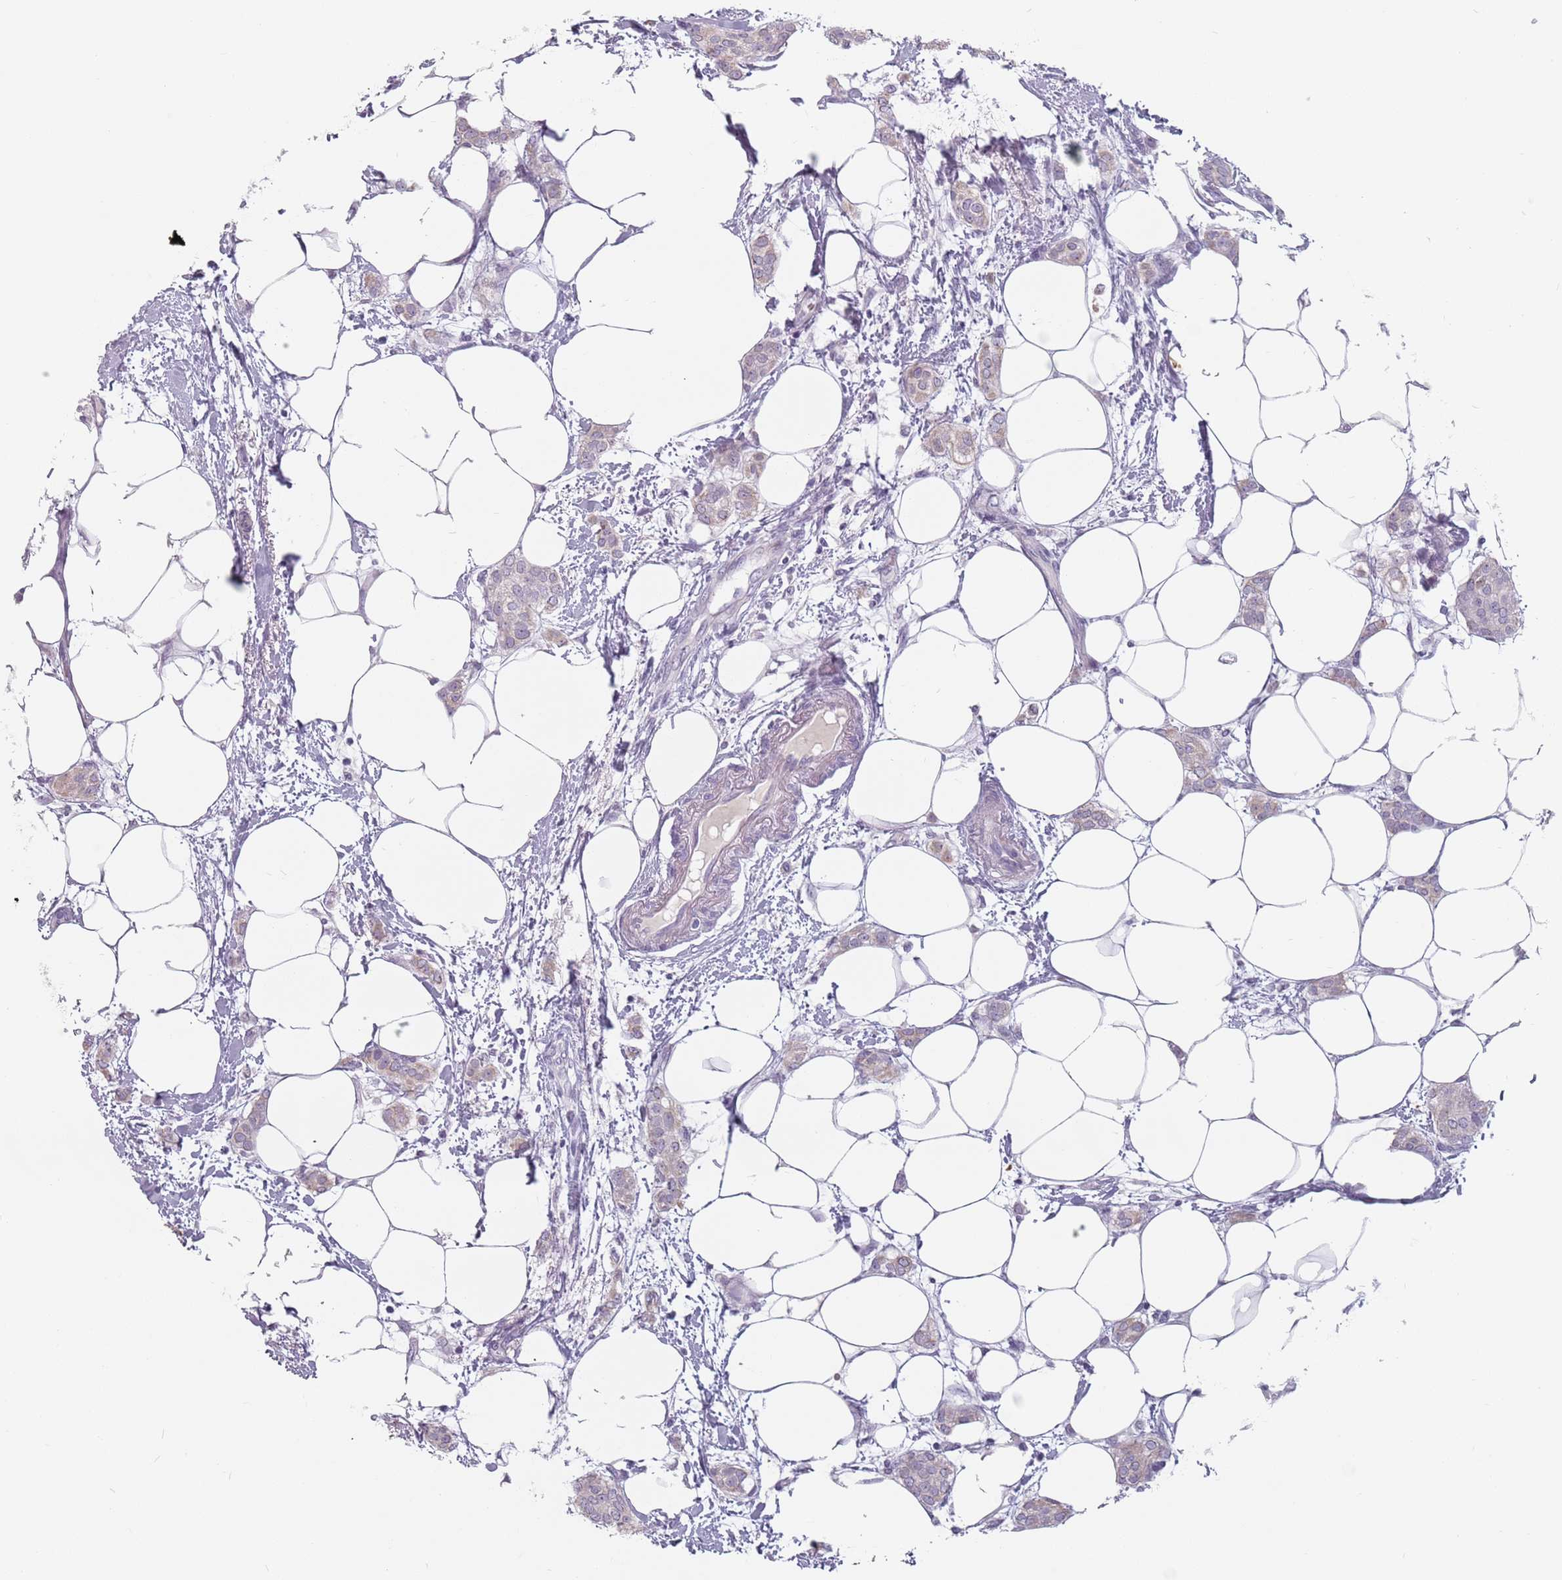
{"staining": {"intensity": "negative", "quantity": "none", "location": "none"}, "tissue": "breast cancer", "cell_type": "Tumor cells", "image_type": "cancer", "snomed": [{"axis": "morphology", "description": "Duct carcinoma"}, {"axis": "topography", "description": "Breast"}], "caption": "This photomicrograph is of breast cancer stained with immunohistochemistry (IHC) to label a protein in brown with the nuclei are counter-stained blue. There is no positivity in tumor cells.", "gene": "CEP19", "patient": {"sex": "female", "age": 72}}